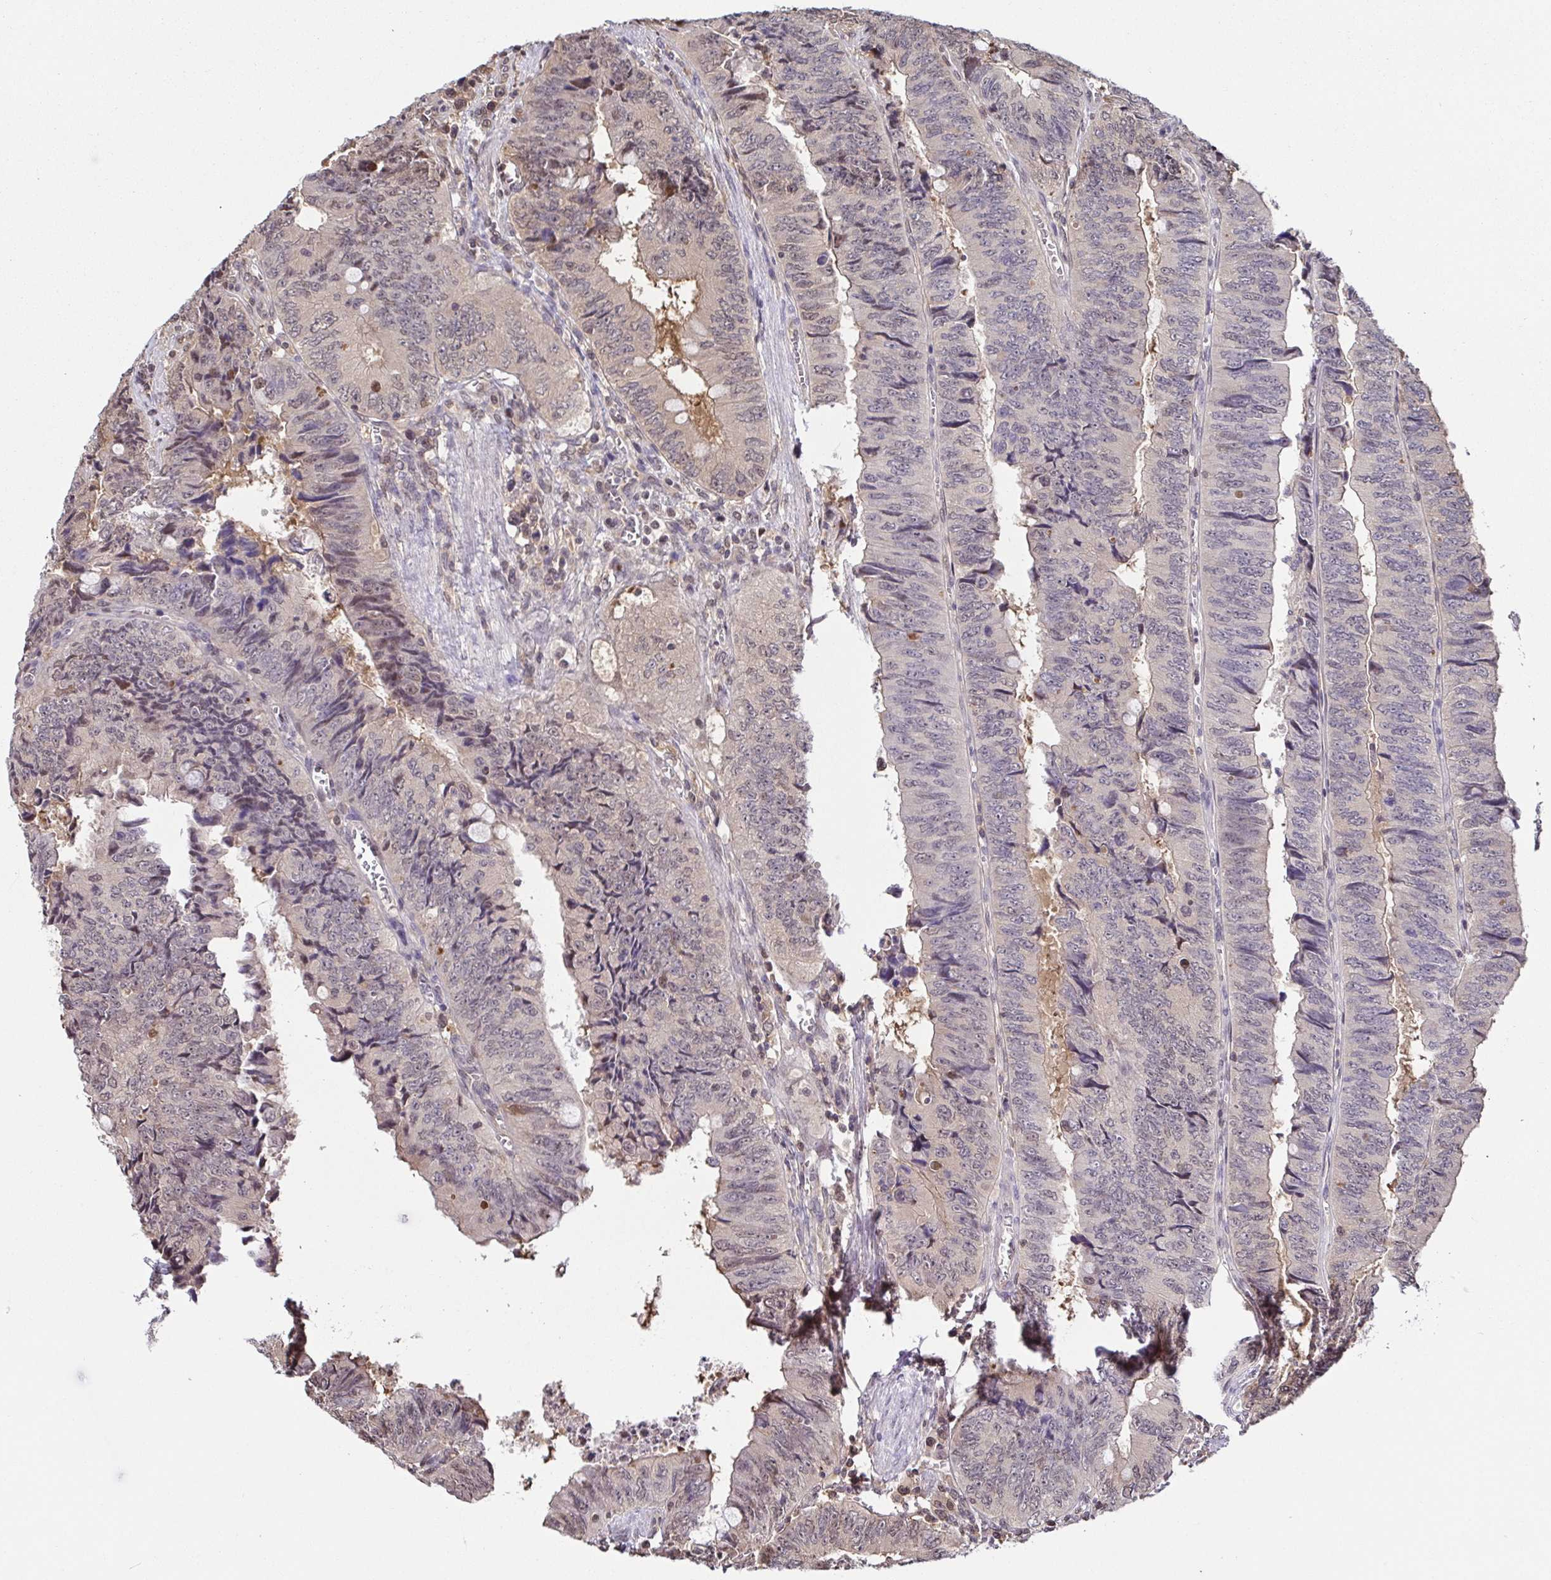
{"staining": {"intensity": "weak", "quantity": "25%-75%", "location": "cytoplasmic/membranous,nuclear"}, "tissue": "colorectal cancer", "cell_type": "Tumor cells", "image_type": "cancer", "snomed": [{"axis": "morphology", "description": "Adenocarcinoma, NOS"}, {"axis": "topography", "description": "Colon"}], "caption": "A high-resolution micrograph shows IHC staining of adenocarcinoma (colorectal), which shows weak cytoplasmic/membranous and nuclear expression in about 25%-75% of tumor cells.", "gene": "PSMB9", "patient": {"sex": "female", "age": 84}}